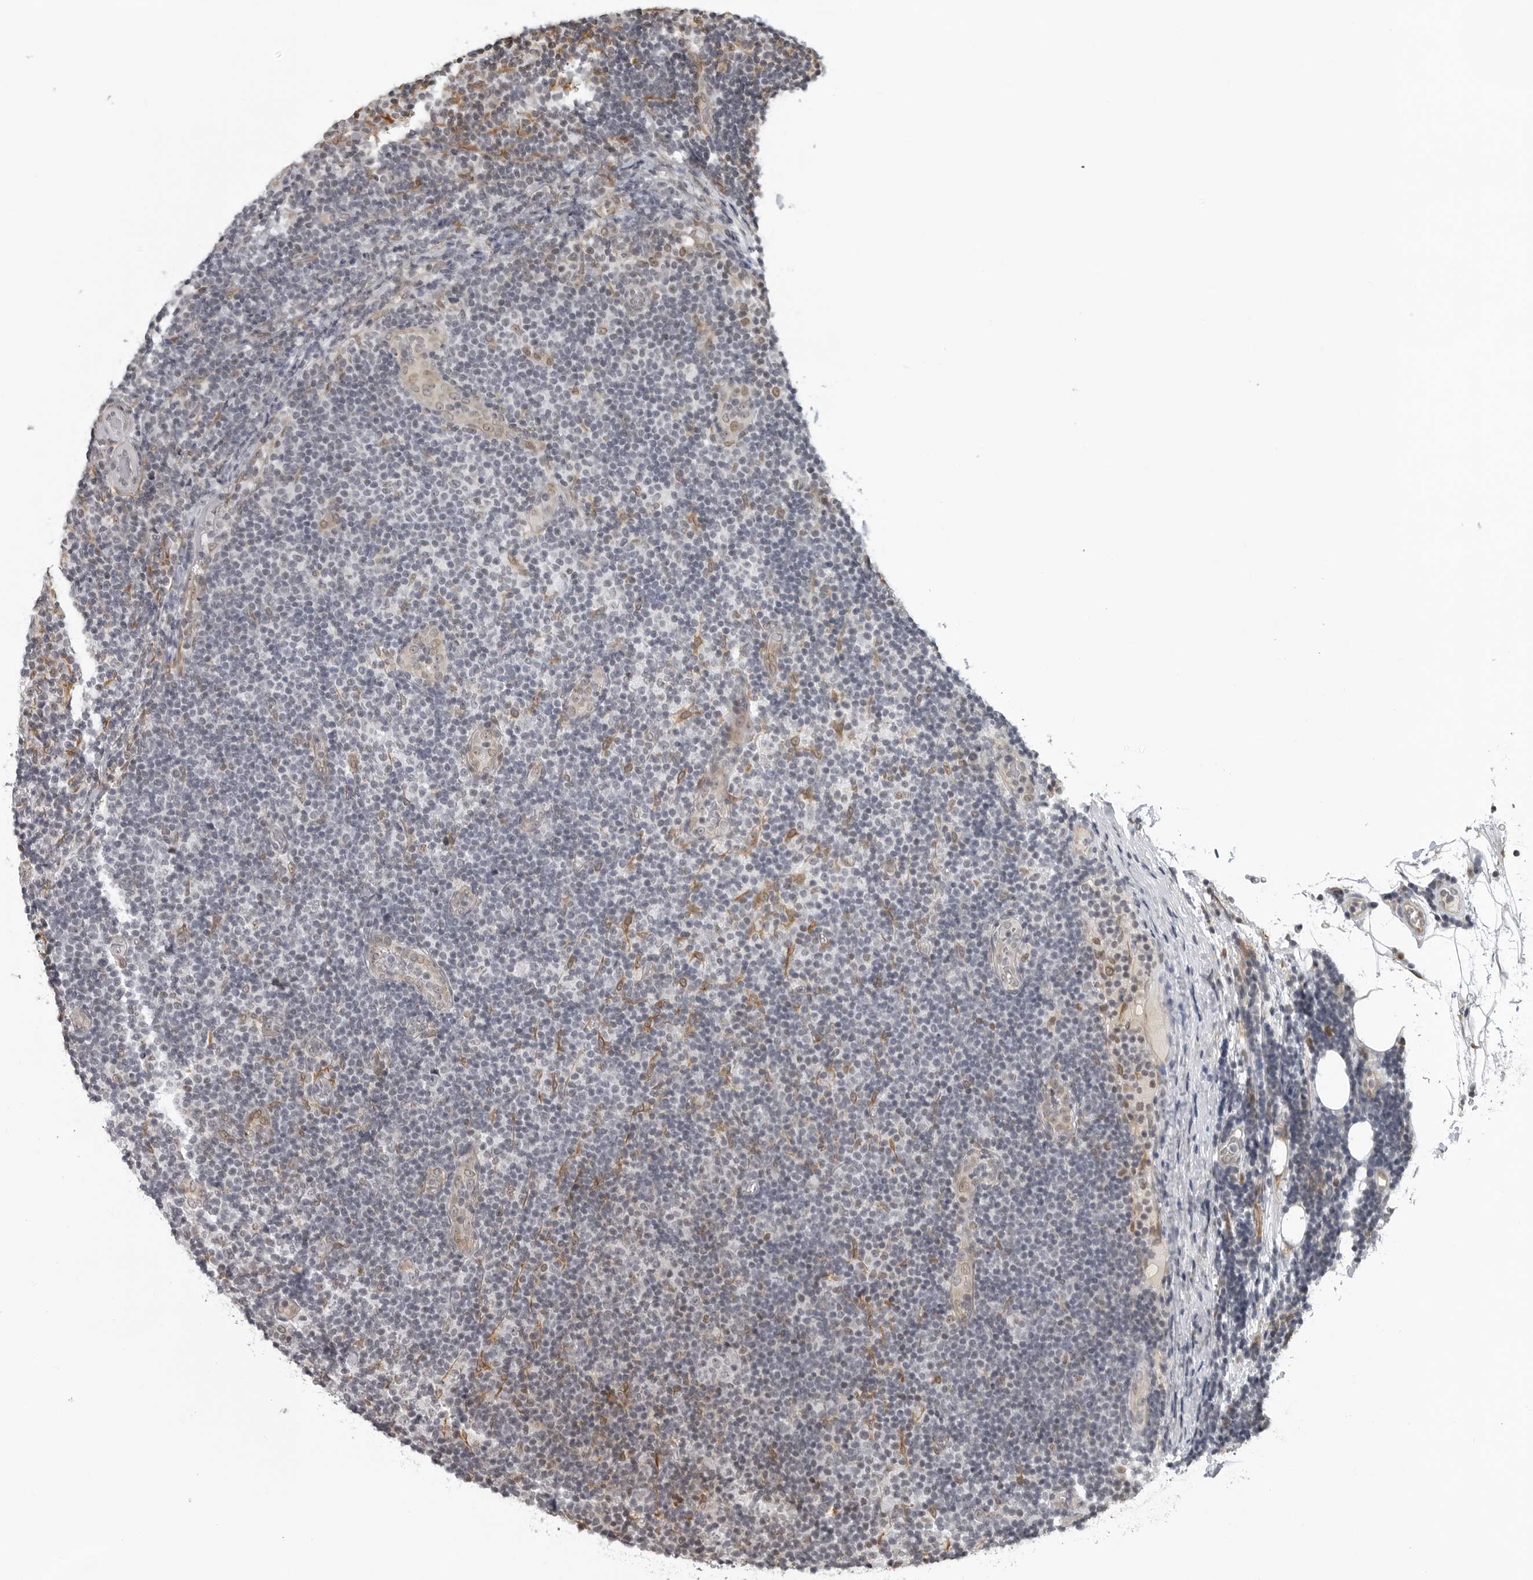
{"staining": {"intensity": "negative", "quantity": "none", "location": "none"}, "tissue": "lymphoma", "cell_type": "Tumor cells", "image_type": "cancer", "snomed": [{"axis": "morphology", "description": "Malignant lymphoma, non-Hodgkin's type, Low grade"}, {"axis": "topography", "description": "Lymph node"}], "caption": "Immunohistochemistry (IHC) image of neoplastic tissue: malignant lymphoma, non-Hodgkin's type (low-grade) stained with DAB exhibits no significant protein positivity in tumor cells.", "gene": "MAF", "patient": {"sex": "male", "age": 83}}